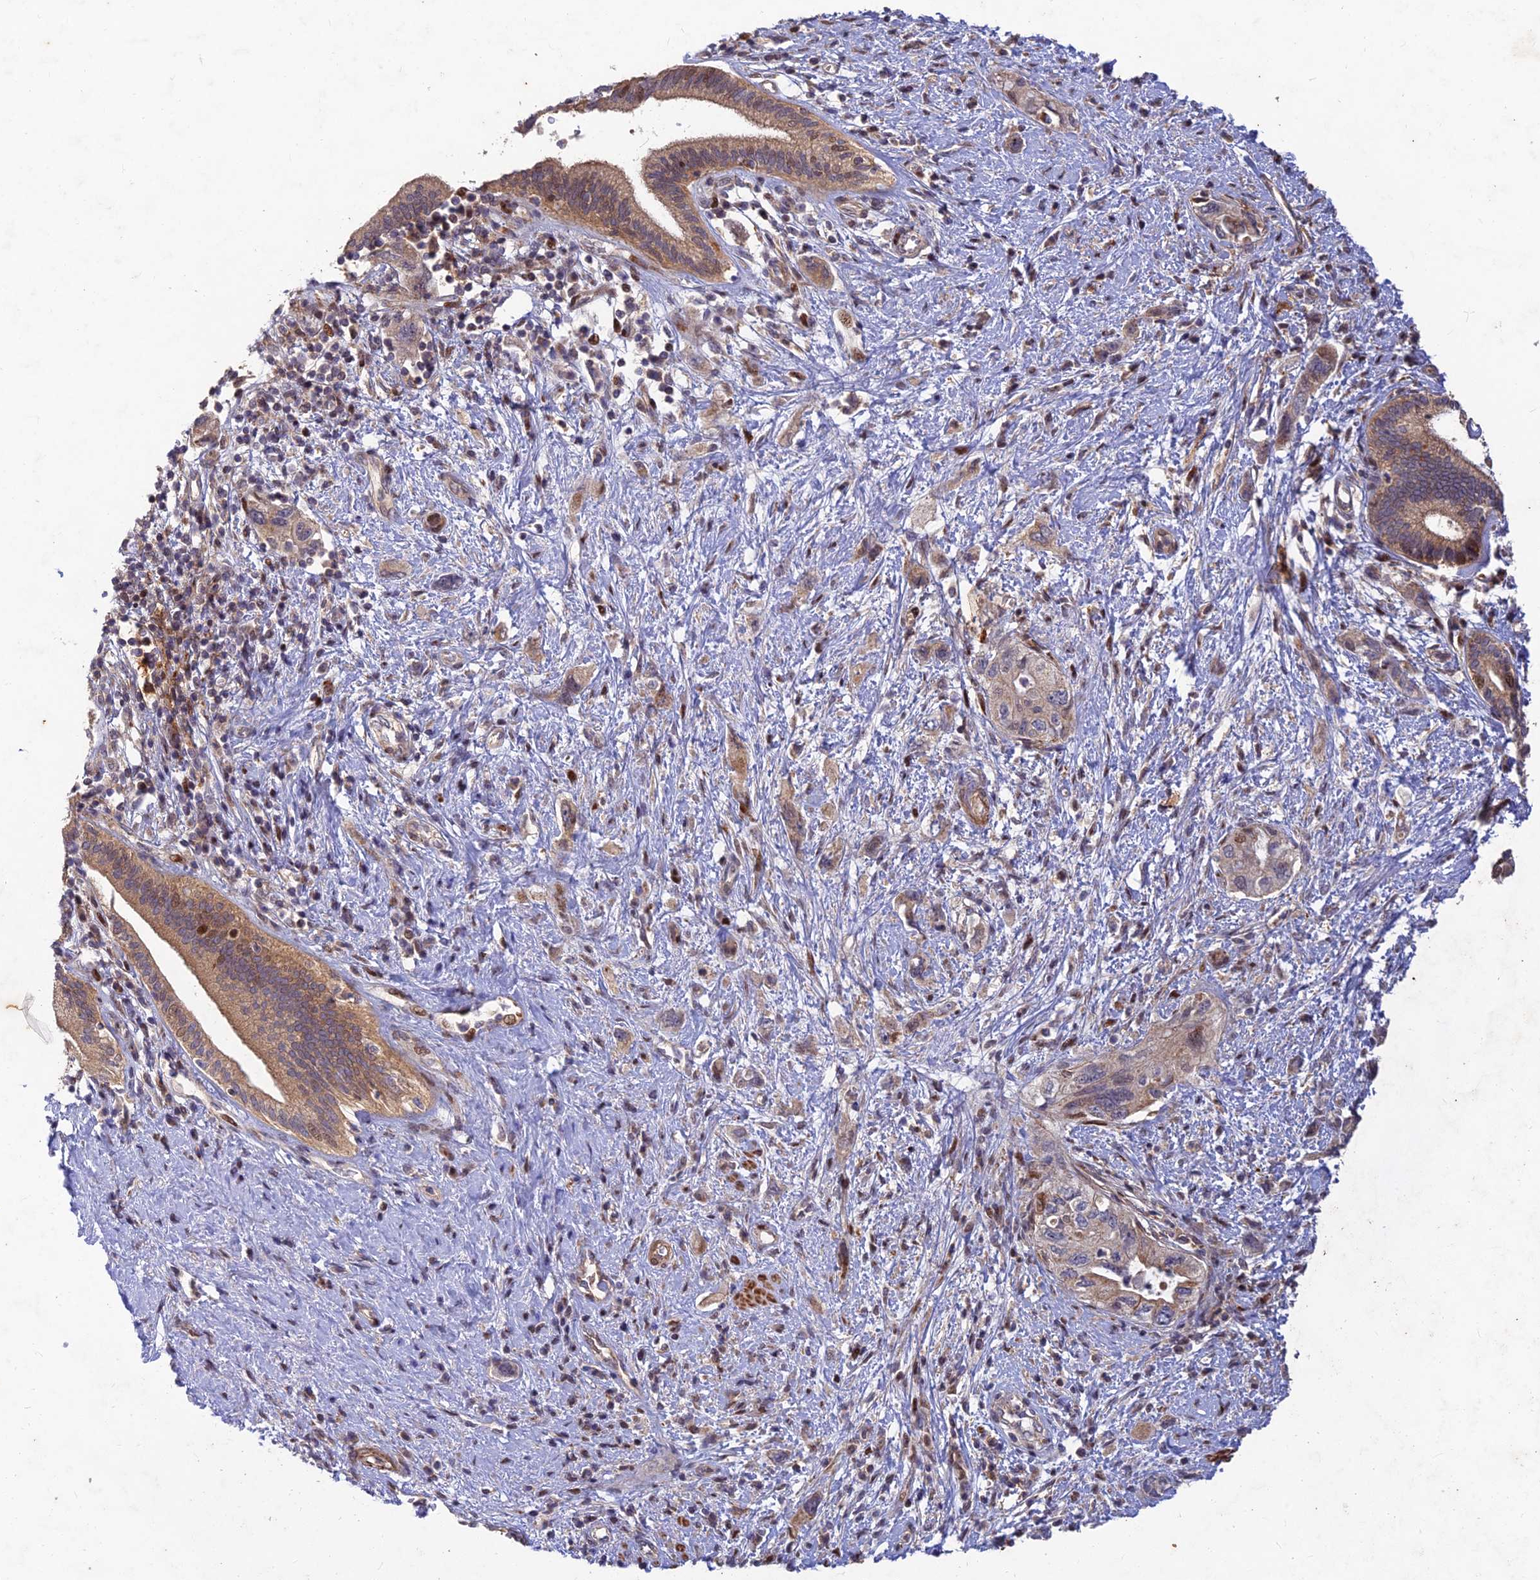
{"staining": {"intensity": "moderate", "quantity": "<25%", "location": "cytoplasmic/membranous,nuclear"}, "tissue": "pancreatic cancer", "cell_type": "Tumor cells", "image_type": "cancer", "snomed": [{"axis": "morphology", "description": "Adenocarcinoma, NOS"}, {"axis": "topography", "description": "Pancreas"}], "caption": "Pancreatic adenocarcinoma stained with a protein marker displays moderate staining in tumor cells.", "gene": "RELCH", "patient": {"sex": "female", "age": 73}}